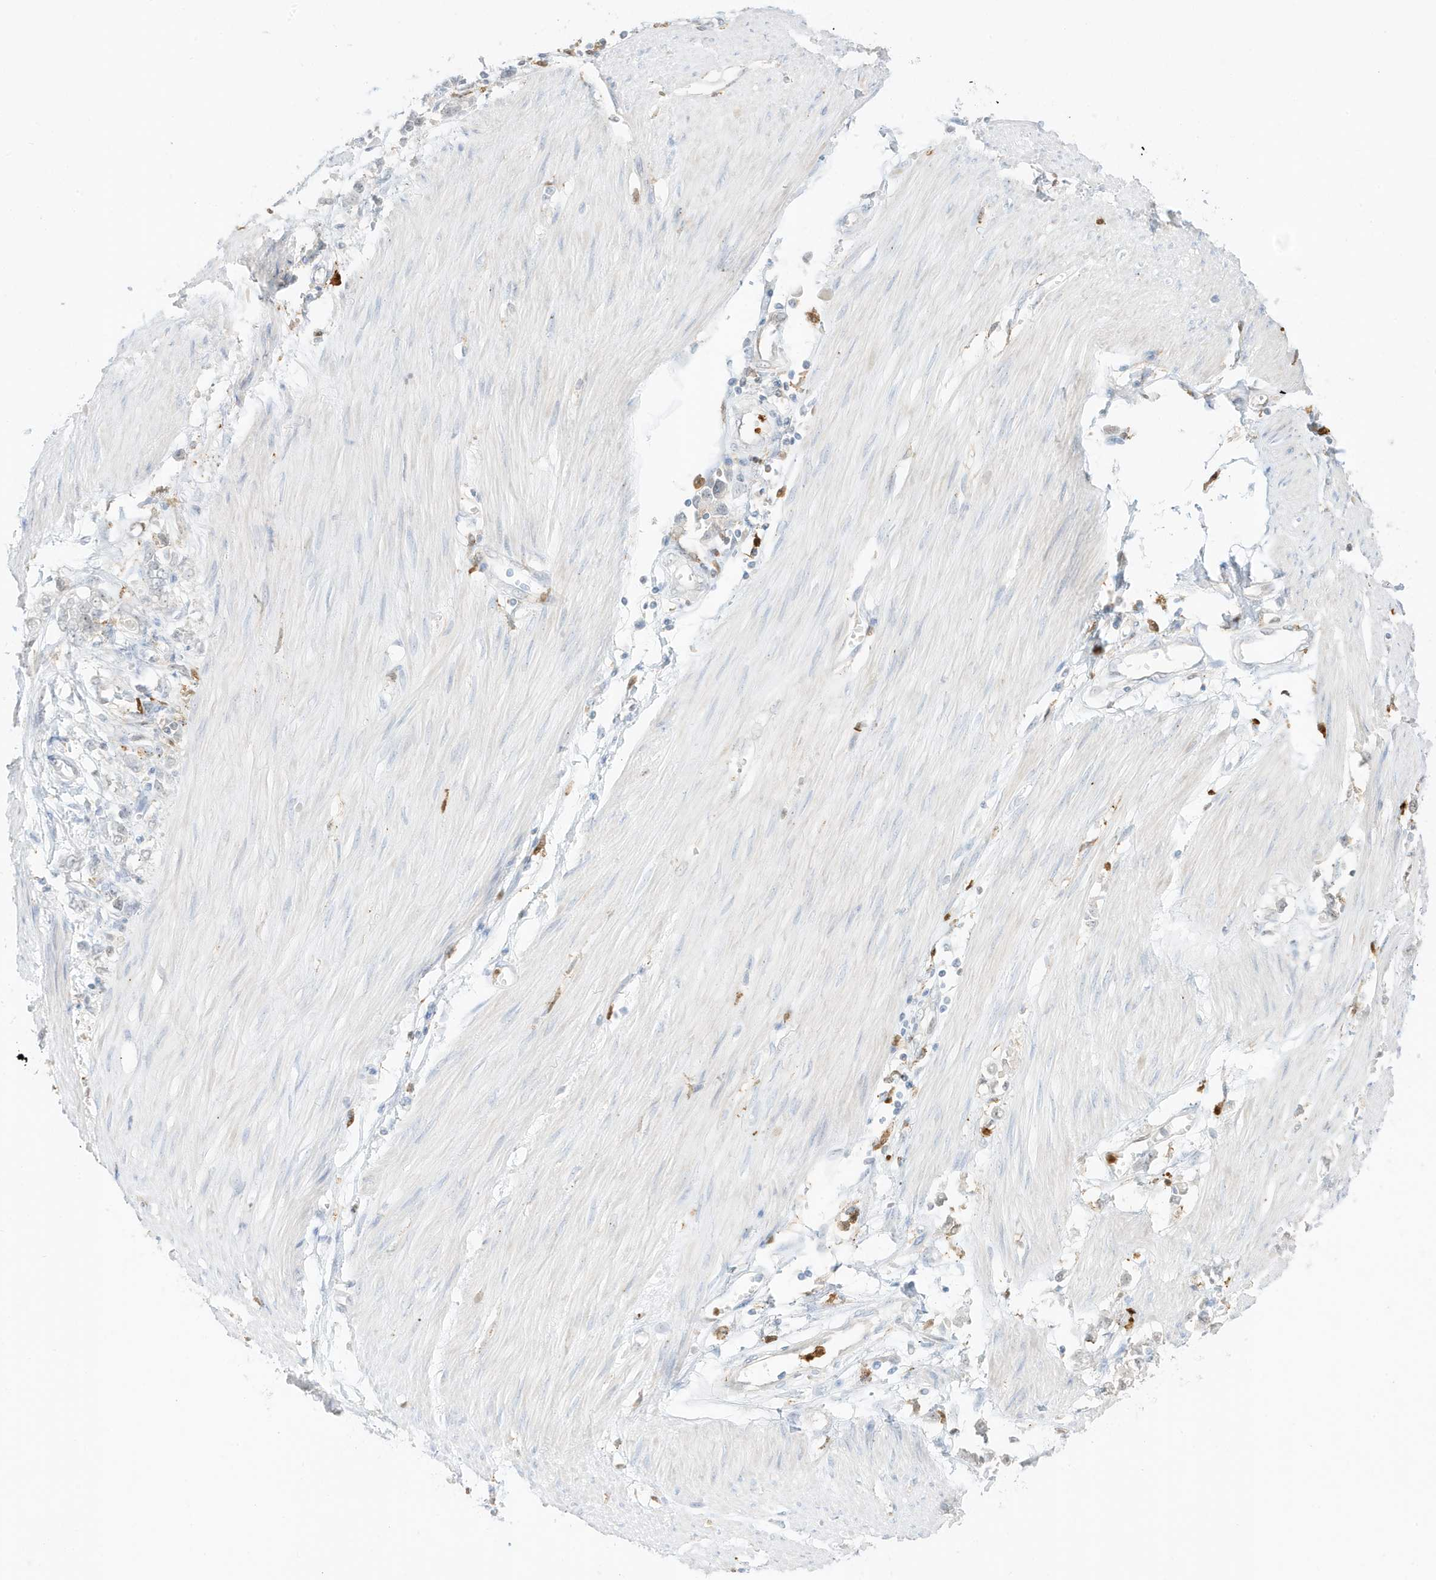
{"staining": {"intensity": "negative", "quantity": "none", "location": "none"}, "tissue": "stomach cancer", "cell_type": "Tumor cells", "image_type": "cancer", "snomed": [{"axis": "morphology", "description": "Adenocarcinoma, NOS"}, {"axis": "topography", "description": "Stomach"}], "caption": "A micrograph of human adenocarcinoma (stomach) is negative for staining in tumor cells. (DAB (3,3'-diaminobenzidine) IHC with hematoxylin counter stain).", "gene": "GCA", "patient": {"sex": "female", "age": 76}}